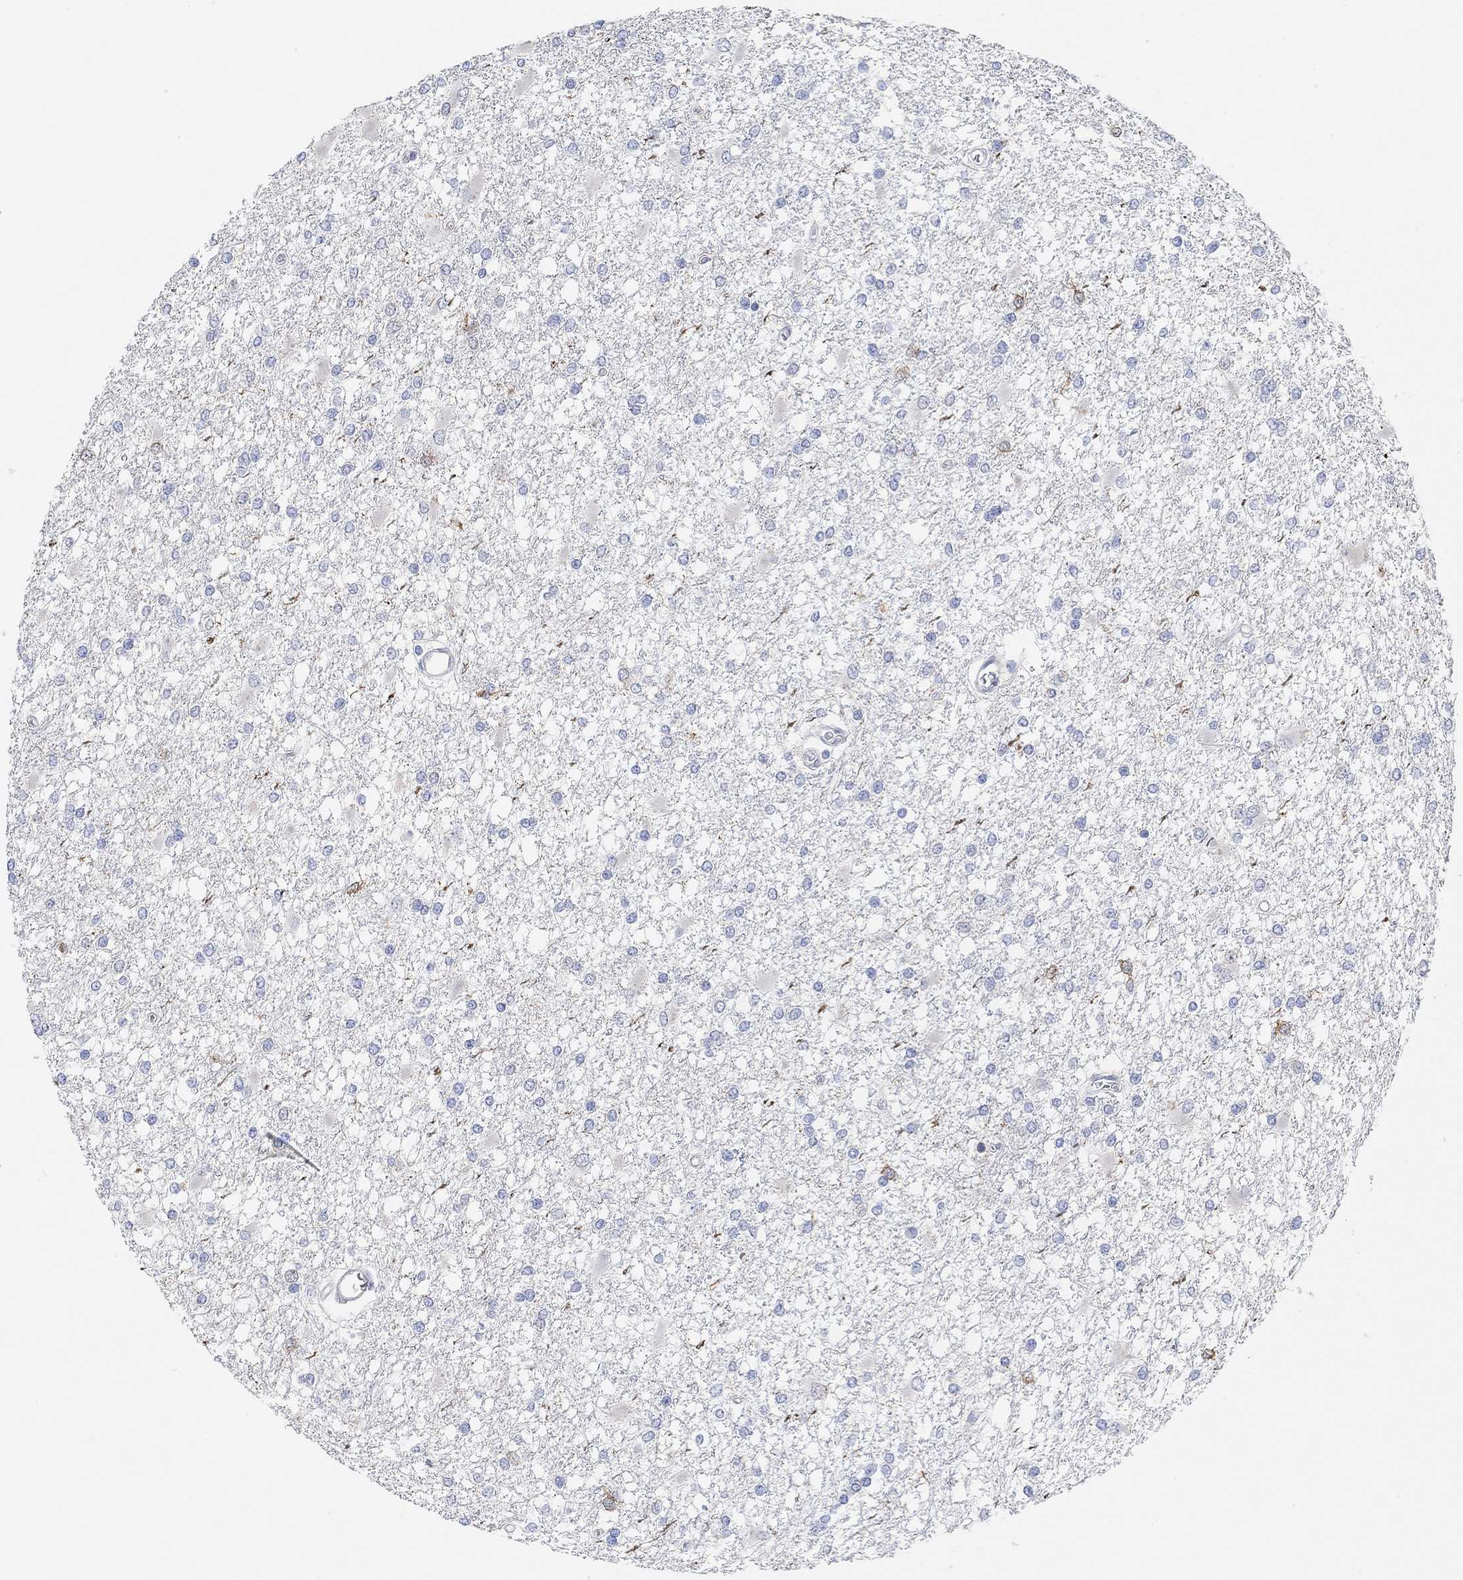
{"staining": {"intensity": "negative", "quantity": "none", "location": "none"}, "tissue": "glioma", "cell_type": "Tumor cells", "image_type": "cancer", "snomed": [{"axis": "morphology", "description": "Glioma, malignant, High grade"}, {"axis": "topography", "description": "Cerebral cortex"}], "caption": "DAB immunohistochemical staining of human glioma shows no significant expression in tumor cells.", "gene": "VAT1L", "patient": {"sex": "male", "age": 79}}